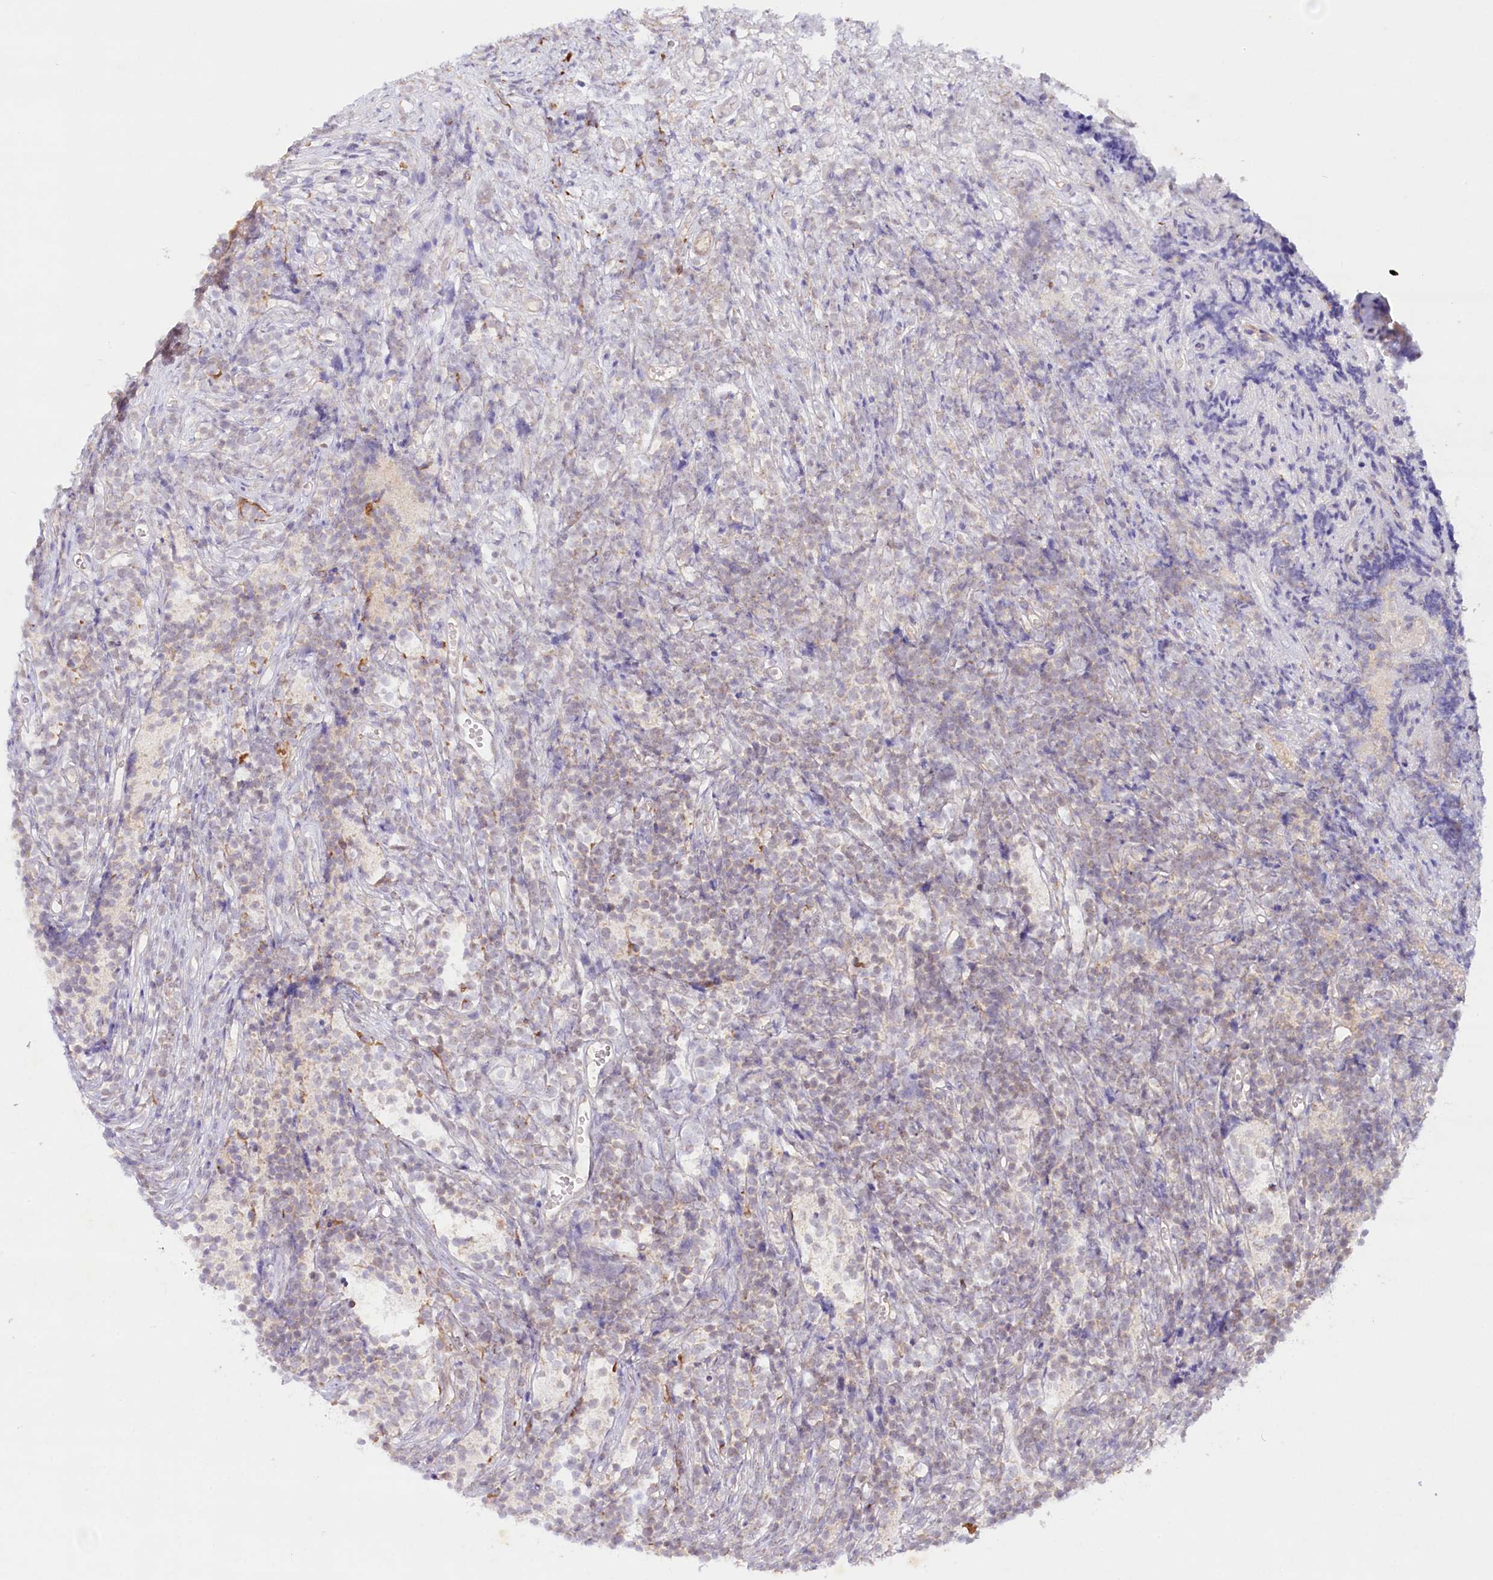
{"staining": {"intensity": "negative", "quantity": "none", "location": "none"}, "tissue": "glioma", "cell_type": "Tumor cells", "image_type": "cancer", "snomed": [{"axis": "morphology", "description": "Glioma, malignant, Low grade"}, {"axis": "topography", "description": "Brain"}], "caption": "An image of glioma stained for a protein exhibits no brown staining in tumor cells.", "gene": "TNIP1", "patient": {"sex": "female", "age": 1}}